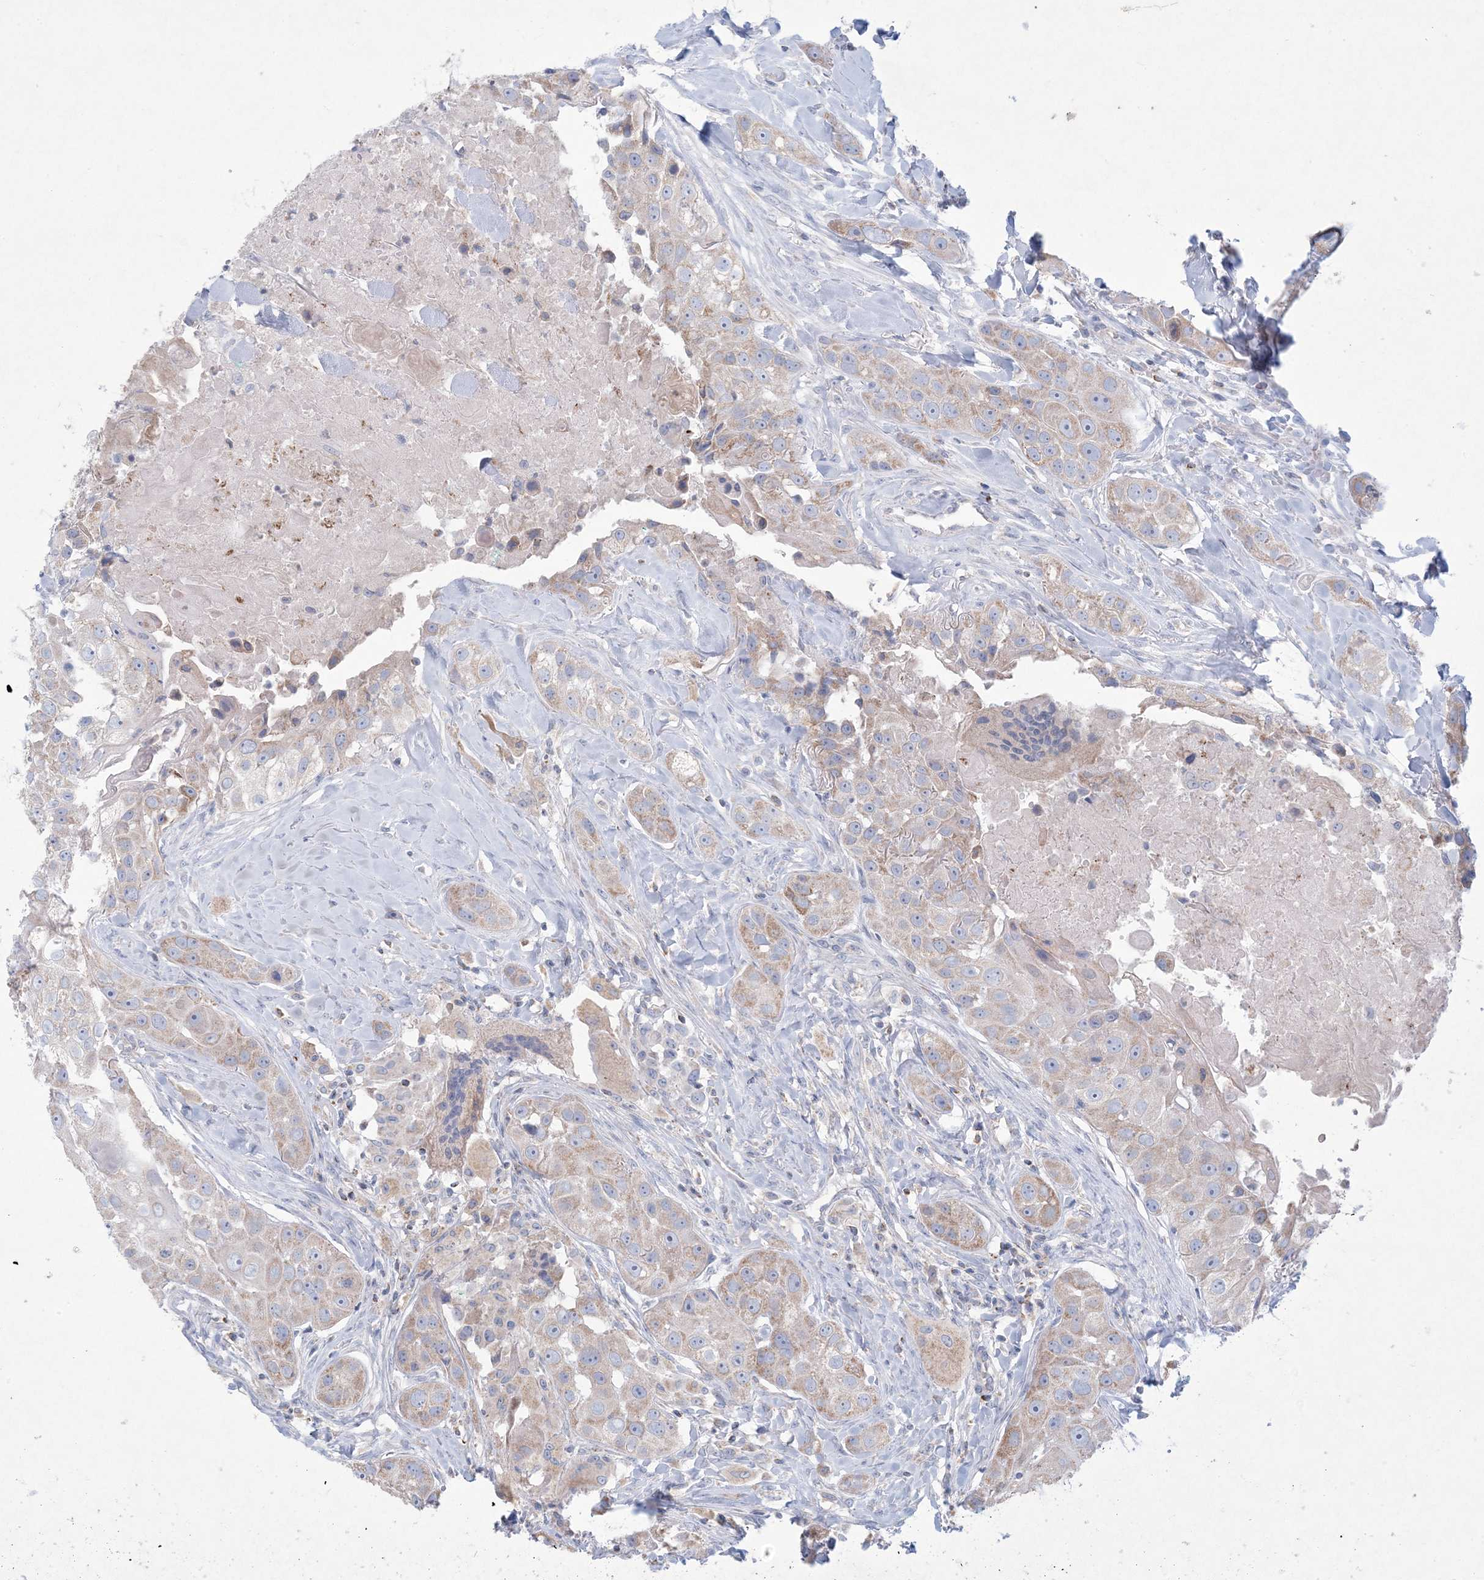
{"staining": {"intensity": "weak", "quantity": ">75%", "location": "cytoplasmic/membranous"}, "tissue": "head and neck cancer", "cell_type": "Tumor cells", "image_type": "cancer", "snomed": [{"axis": "morphology", "description": "Normal tissue, NOS"}, {"axis": "morphology", "description": "Squamous cell carcinoma, NOS"}, {"axis": "topography", "description": "Skeletal muscle"}, {"axis": "topography", "description": "Head-Neck"}], "caption": "Approximately >75% of tumor cells in human head and neck squamous cell carcinoma reveal weak cytoplasmic/membranous protein expression as visualized by brown immunohistochemical staining.", "gene": "KCTD6", "patient": {"sex": "male", "age": 51}}